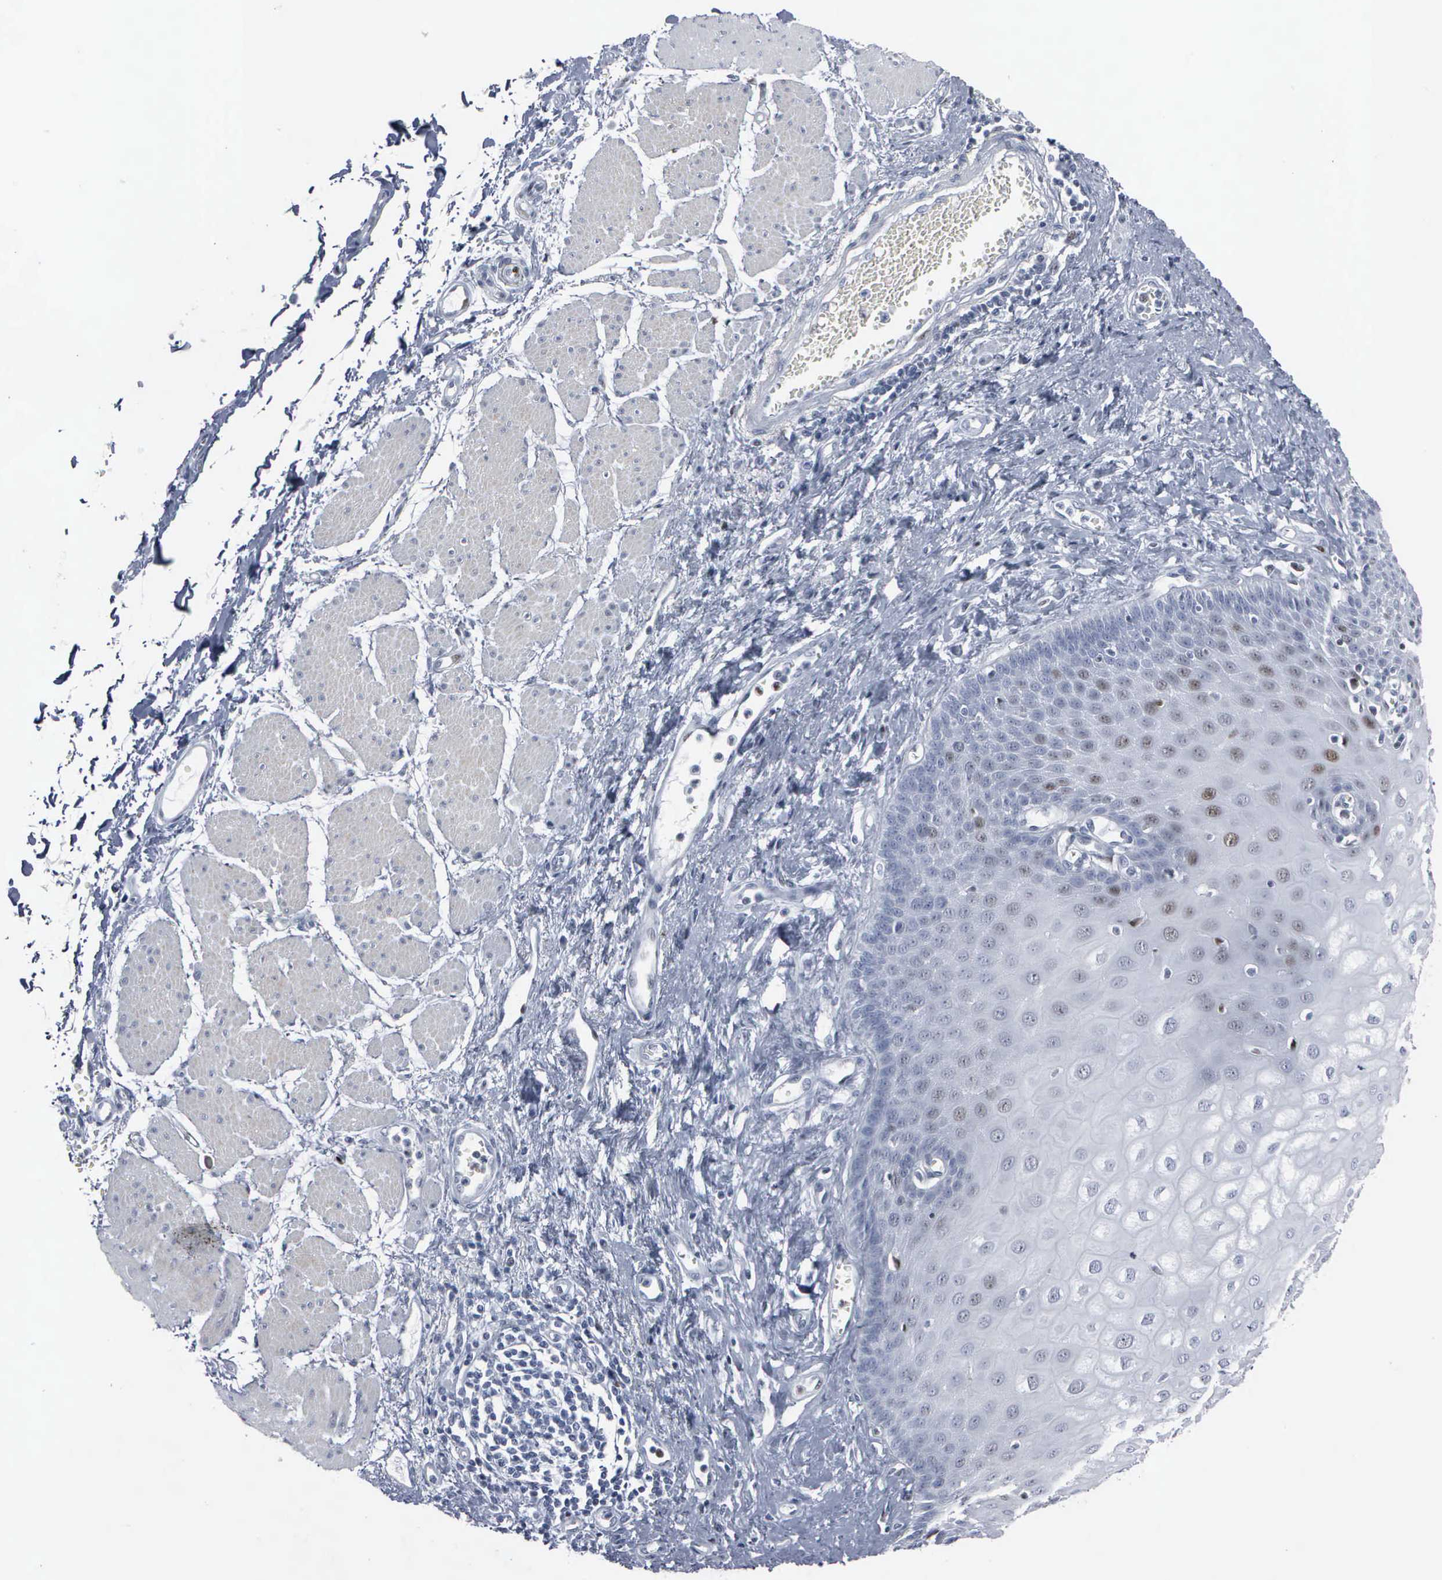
{"staining": {"intensity": "weak", "quantity": "<25%", "location": "nuclear"}, "tissue": "esophagus", "cell_type": "Squamous epithelial cells", "image_type": "normal", "snomed": [{"axis": "morphology", "description": "Normal tissue, NOS"}, {"axis": "topography", "description": "Esophagus"}], "caption": "A high-resolution image shows IHC staining of benign esophagus, which shows no significant expression in squamous epithelial cells. (DAB (3,3'-diaminobenzidine) immunohistochemistry (IHC), high magnification).", "gene": "CCND3", "patient": {"sex": "male", "age": 65}}